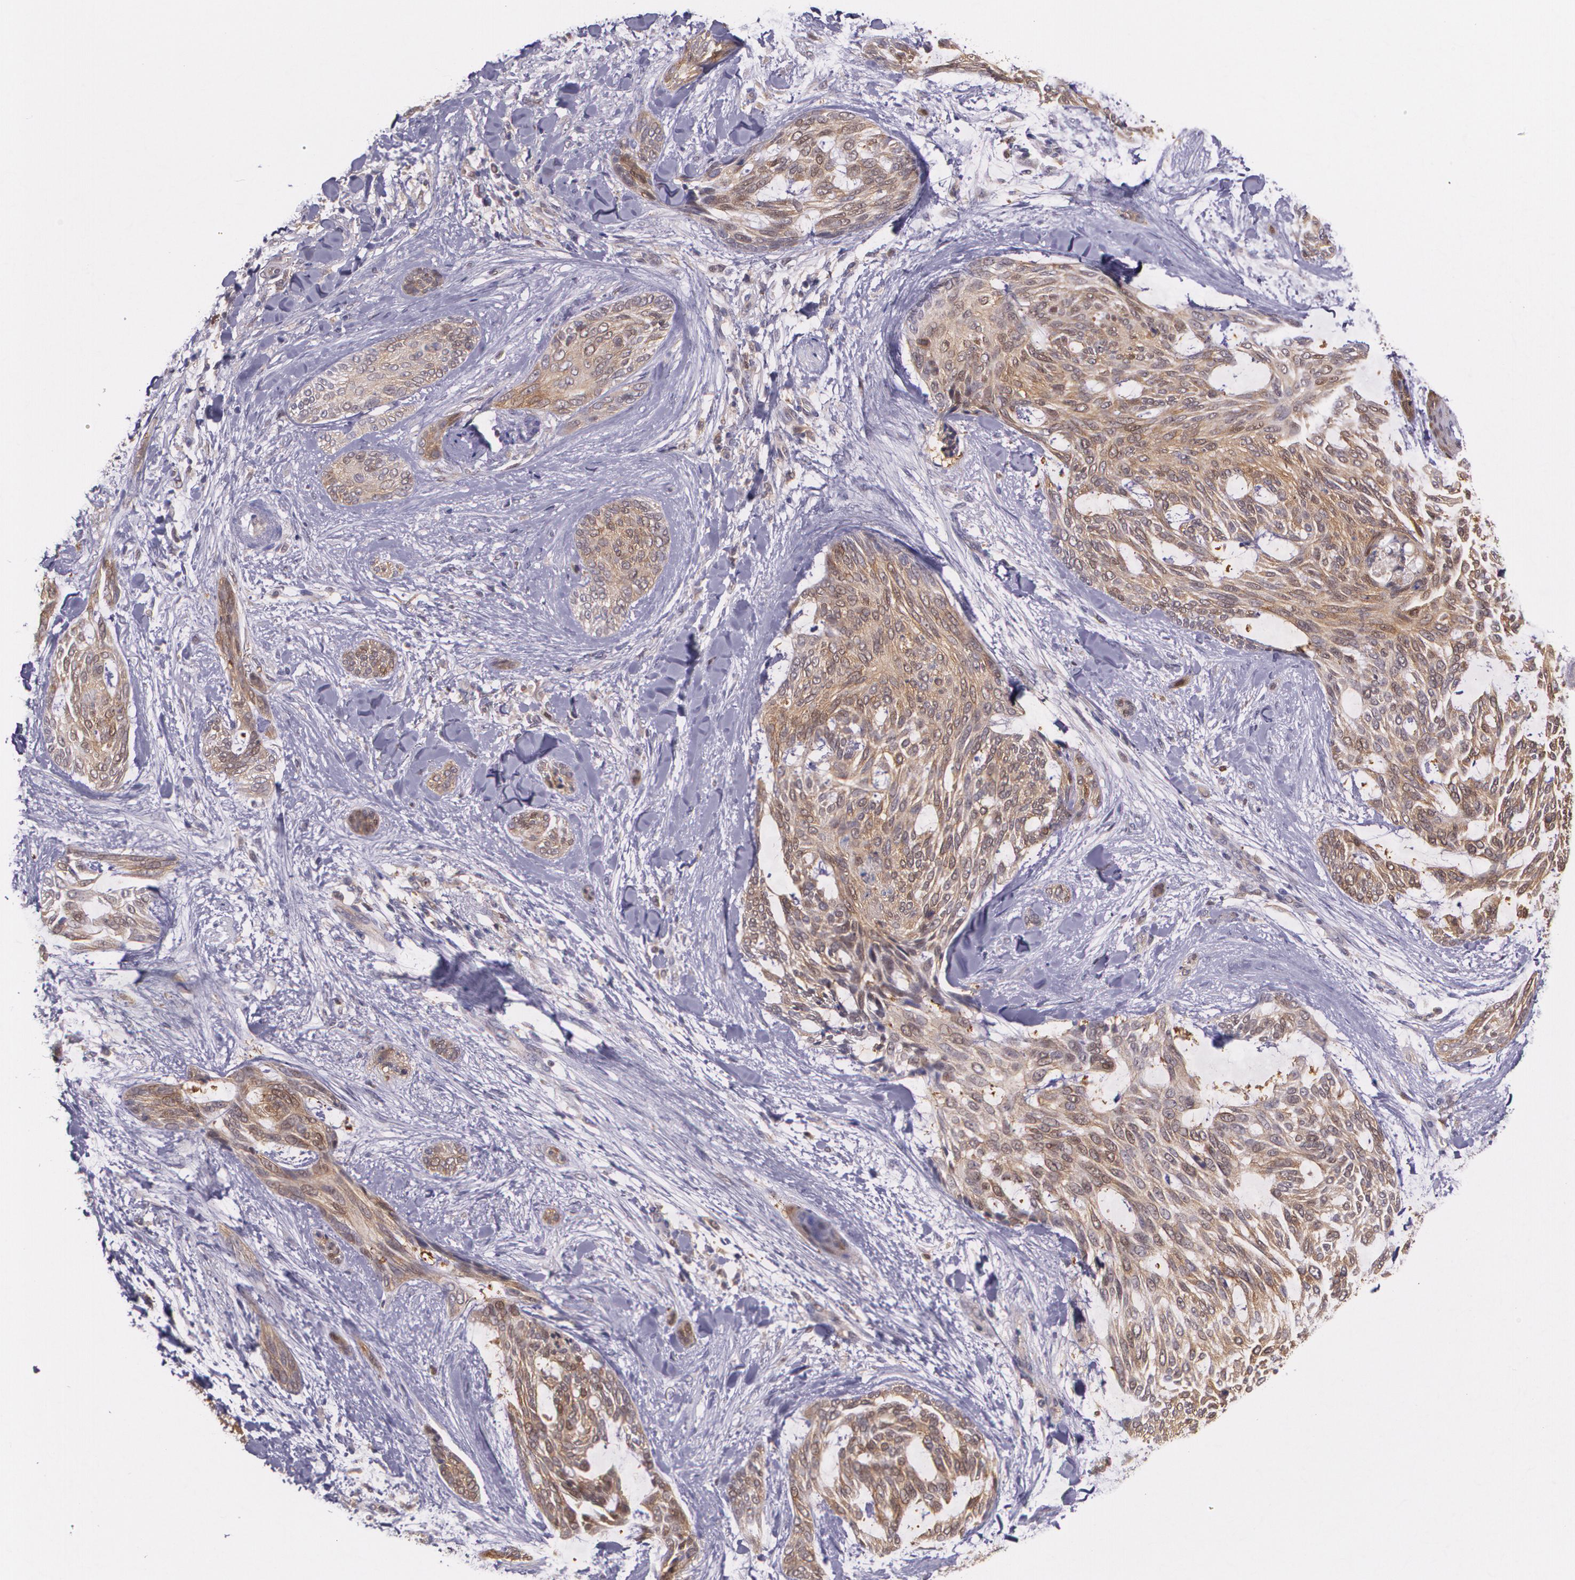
{"staining": {"intensity": "moderate", "quantity": "25%-75%", "location": "cytoplasmic/membranous"}, "tissue": "skin cancer", "cell_type": "Tumor cells", "image_type": "cancer", "snomed": [{"axis": "morphology", "description": "Normal tissue, NOS"}, {"axis": "morphology", "description": "Basal cell carcinoma"}, {"axis": "topography", "description": "Skin"}], "caption": "Tumor cells reveal moderate cytoplasmic/membranous positivity in about 25%-75% of cells in skin basal cell carcinoma.", "gene": "HSPH1", "patient": {"sex": "female", "age": 71}}